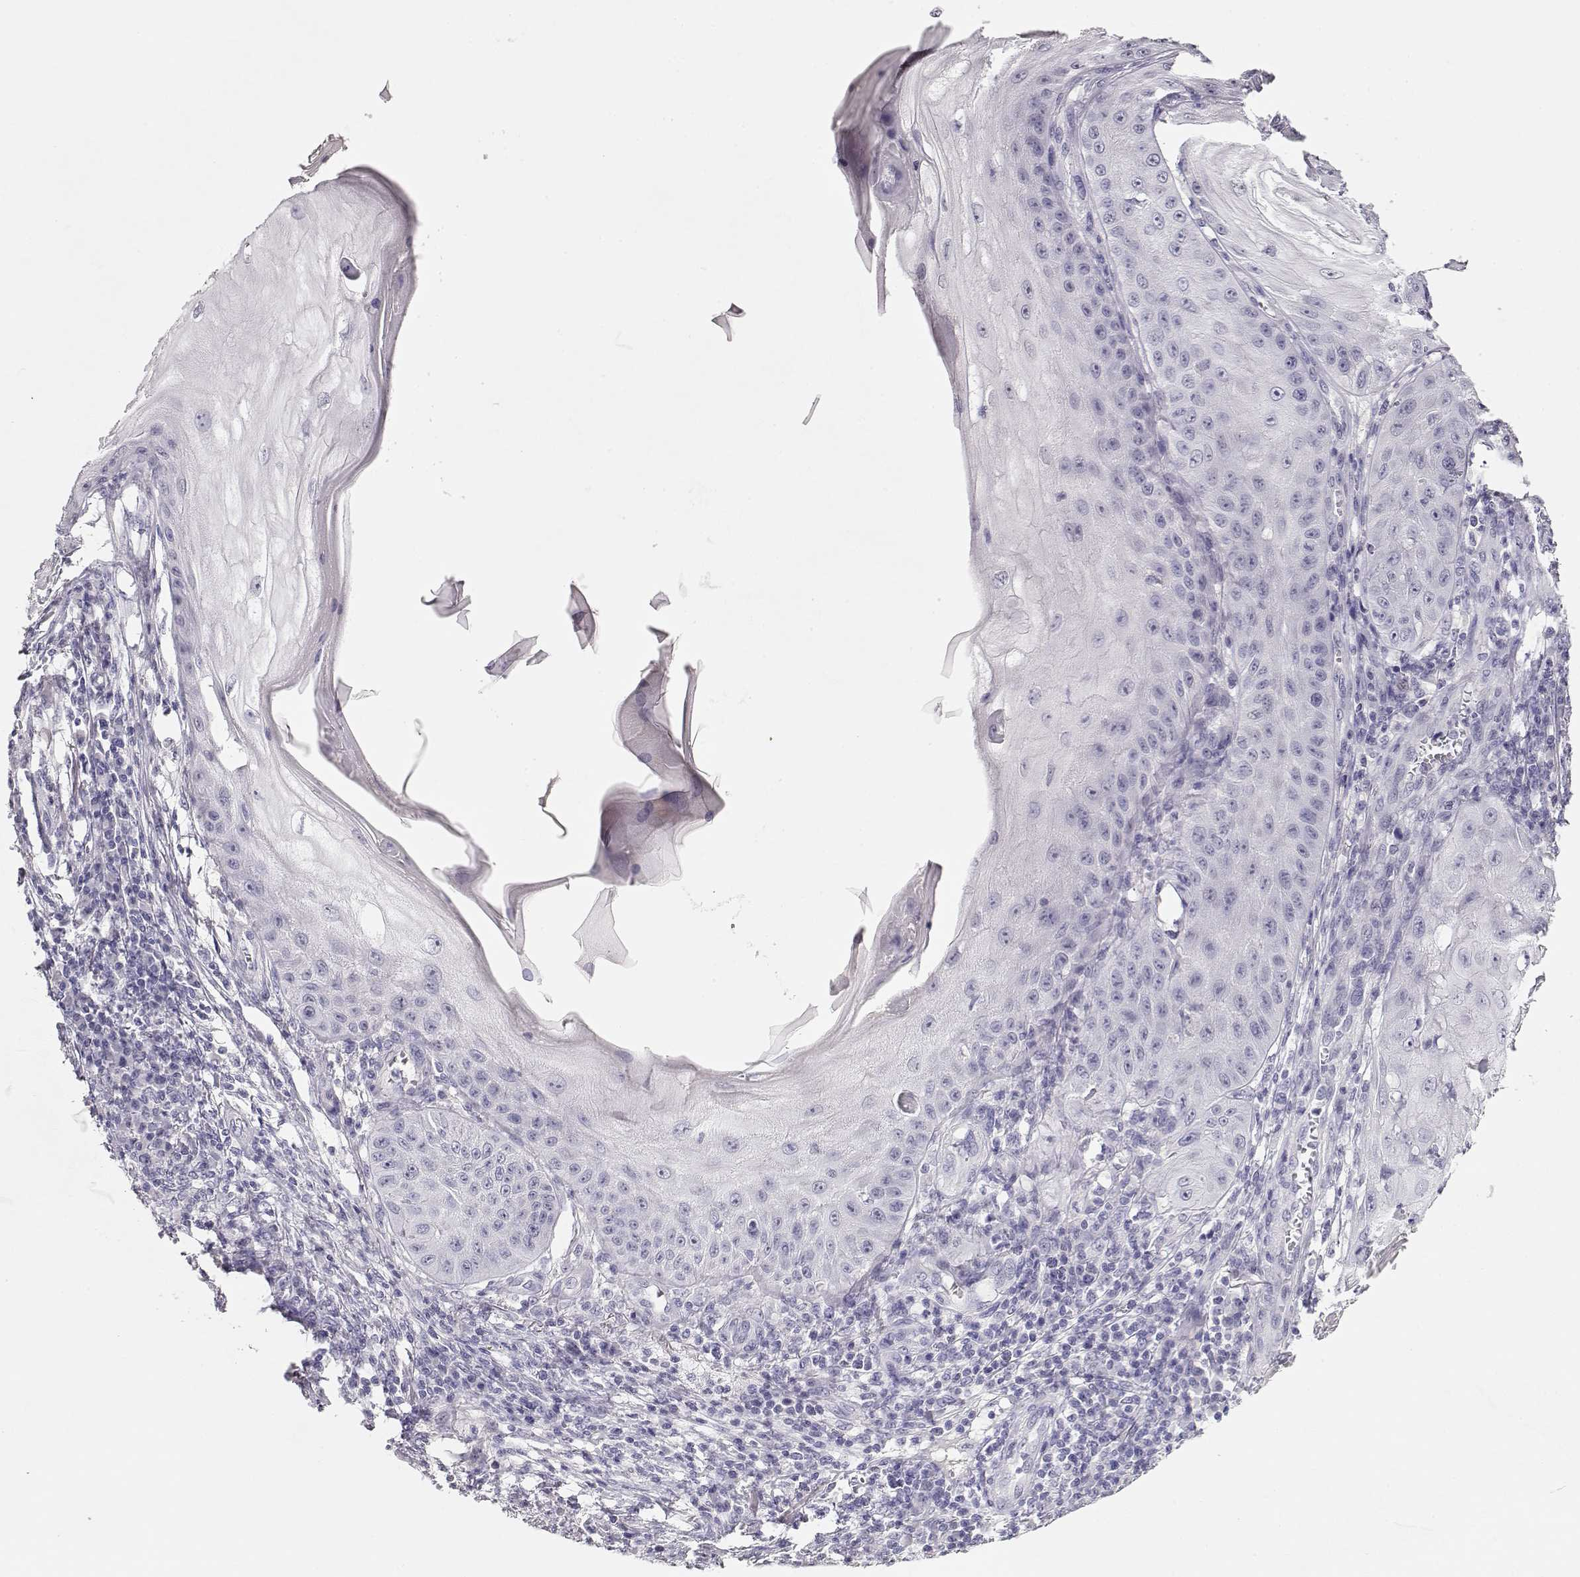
{"staining": {"intensity": "negative", "quantity": "none", "location": "none"}, "tissue": "skin cancer", "cell_type": "Tumor cells", "image_type": "cancer", "snomed": [{"axis": "morphology", "description": "Squamous cell carcinoma, NOS"}, {"axis": "topography", "description": "Skin"}], "caption": "Skin squamous cell carcinoma was stained to show a protein in brown. There is no significant positivity in tumor cells. The staining is performed using DAB (3,3'-diaminobenzidine) brown chromogen with nuclei counter-stained in using hematoxylin.", "gene": "MAGEC1", "patient": {"sex": "male", "age": 70}}